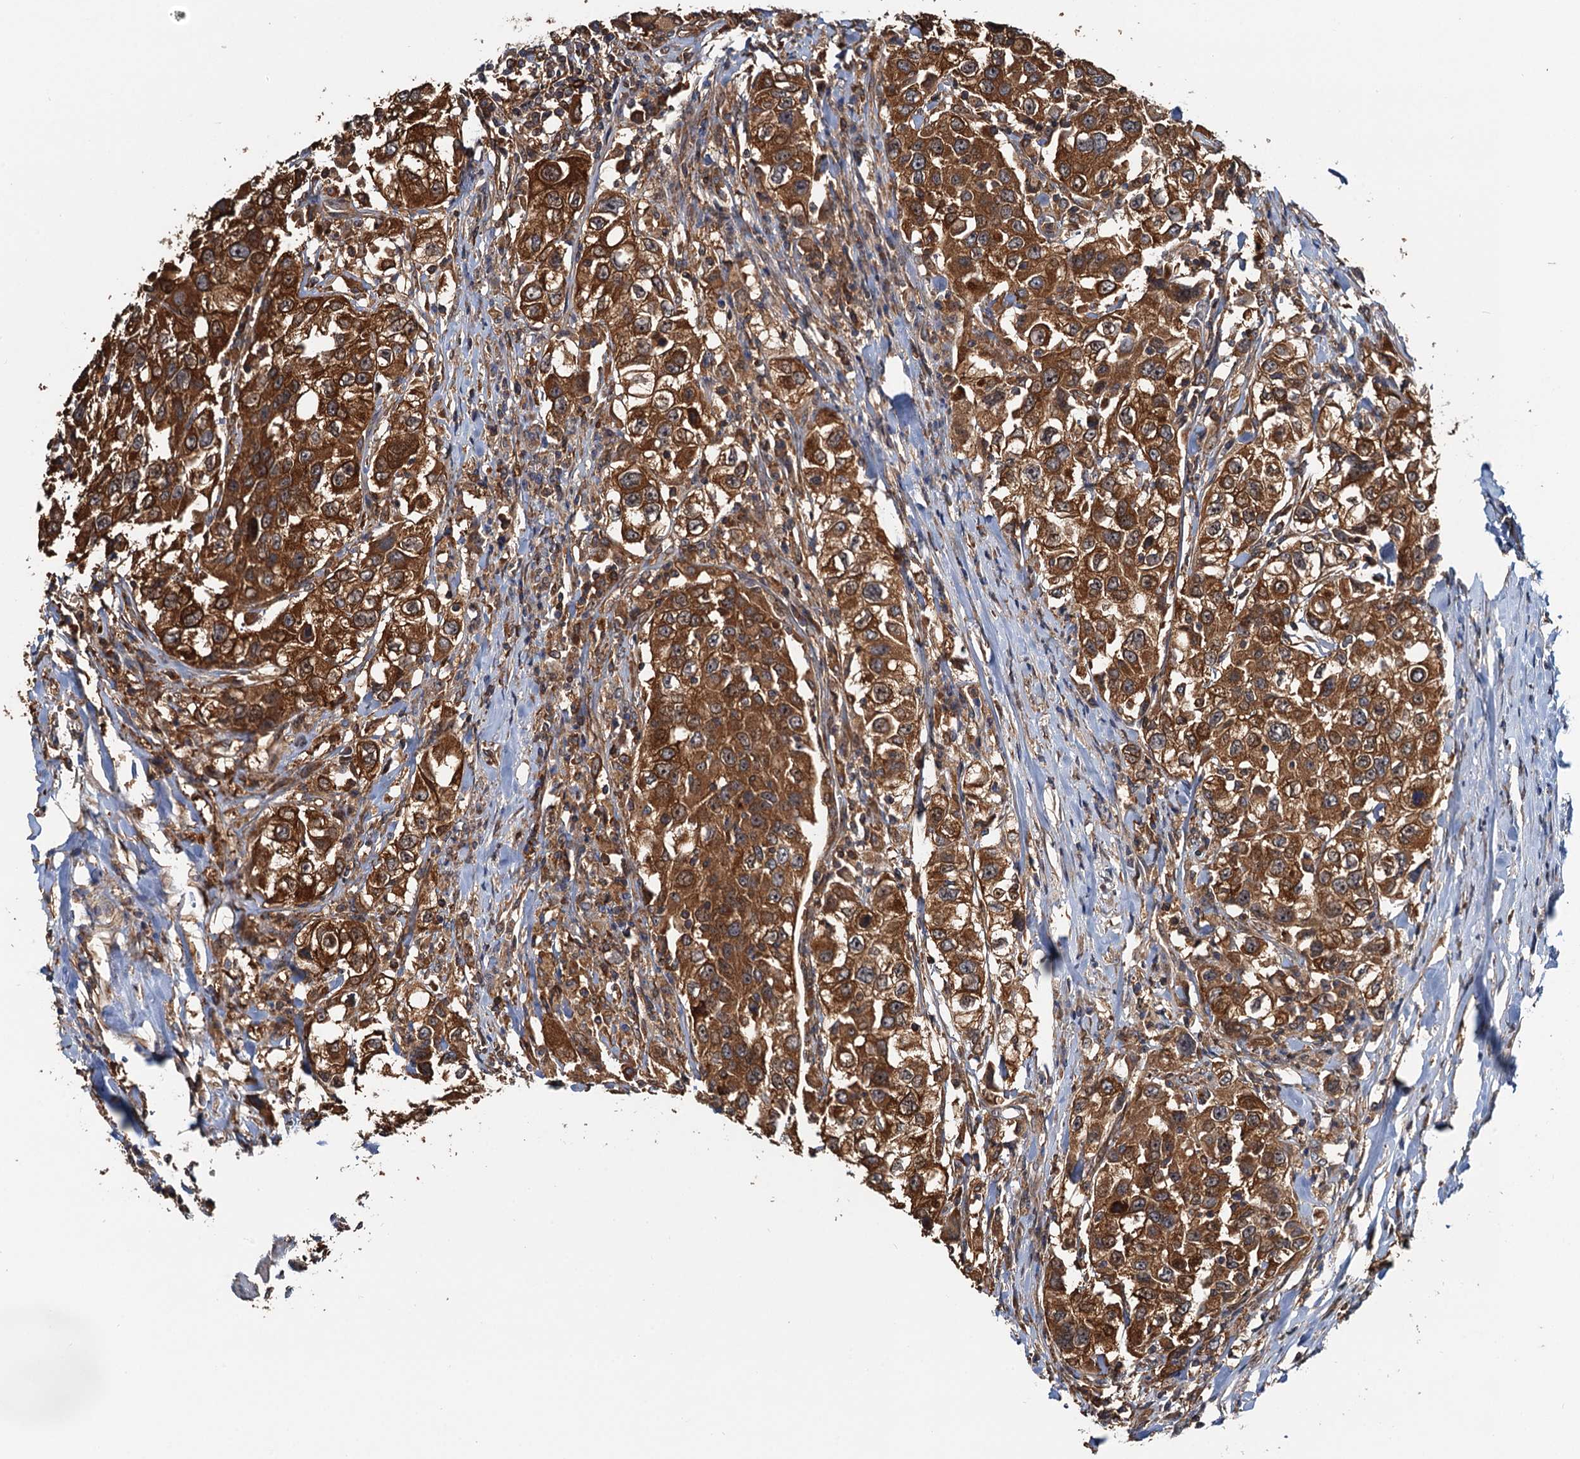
{"staining": {"intensity": "strong", "quantity": ">75%", "location": "cytoplasmic/membranous"}, "tissue": "urothelial cancer", "cell_type": "Tumor cells", "image_type": "cancer", "snomed": [{"axis": "morphology", "description": "Urothelial carcinoma, High grade"}, {"axis": "topography", "description": "Urinary bladder"}], "caption": "Urothelial cancer stained with a protein marker displays strong staining in tumor cells.", "gene": "USP6NL", "patient": {"sex": "female", "age": 80}}